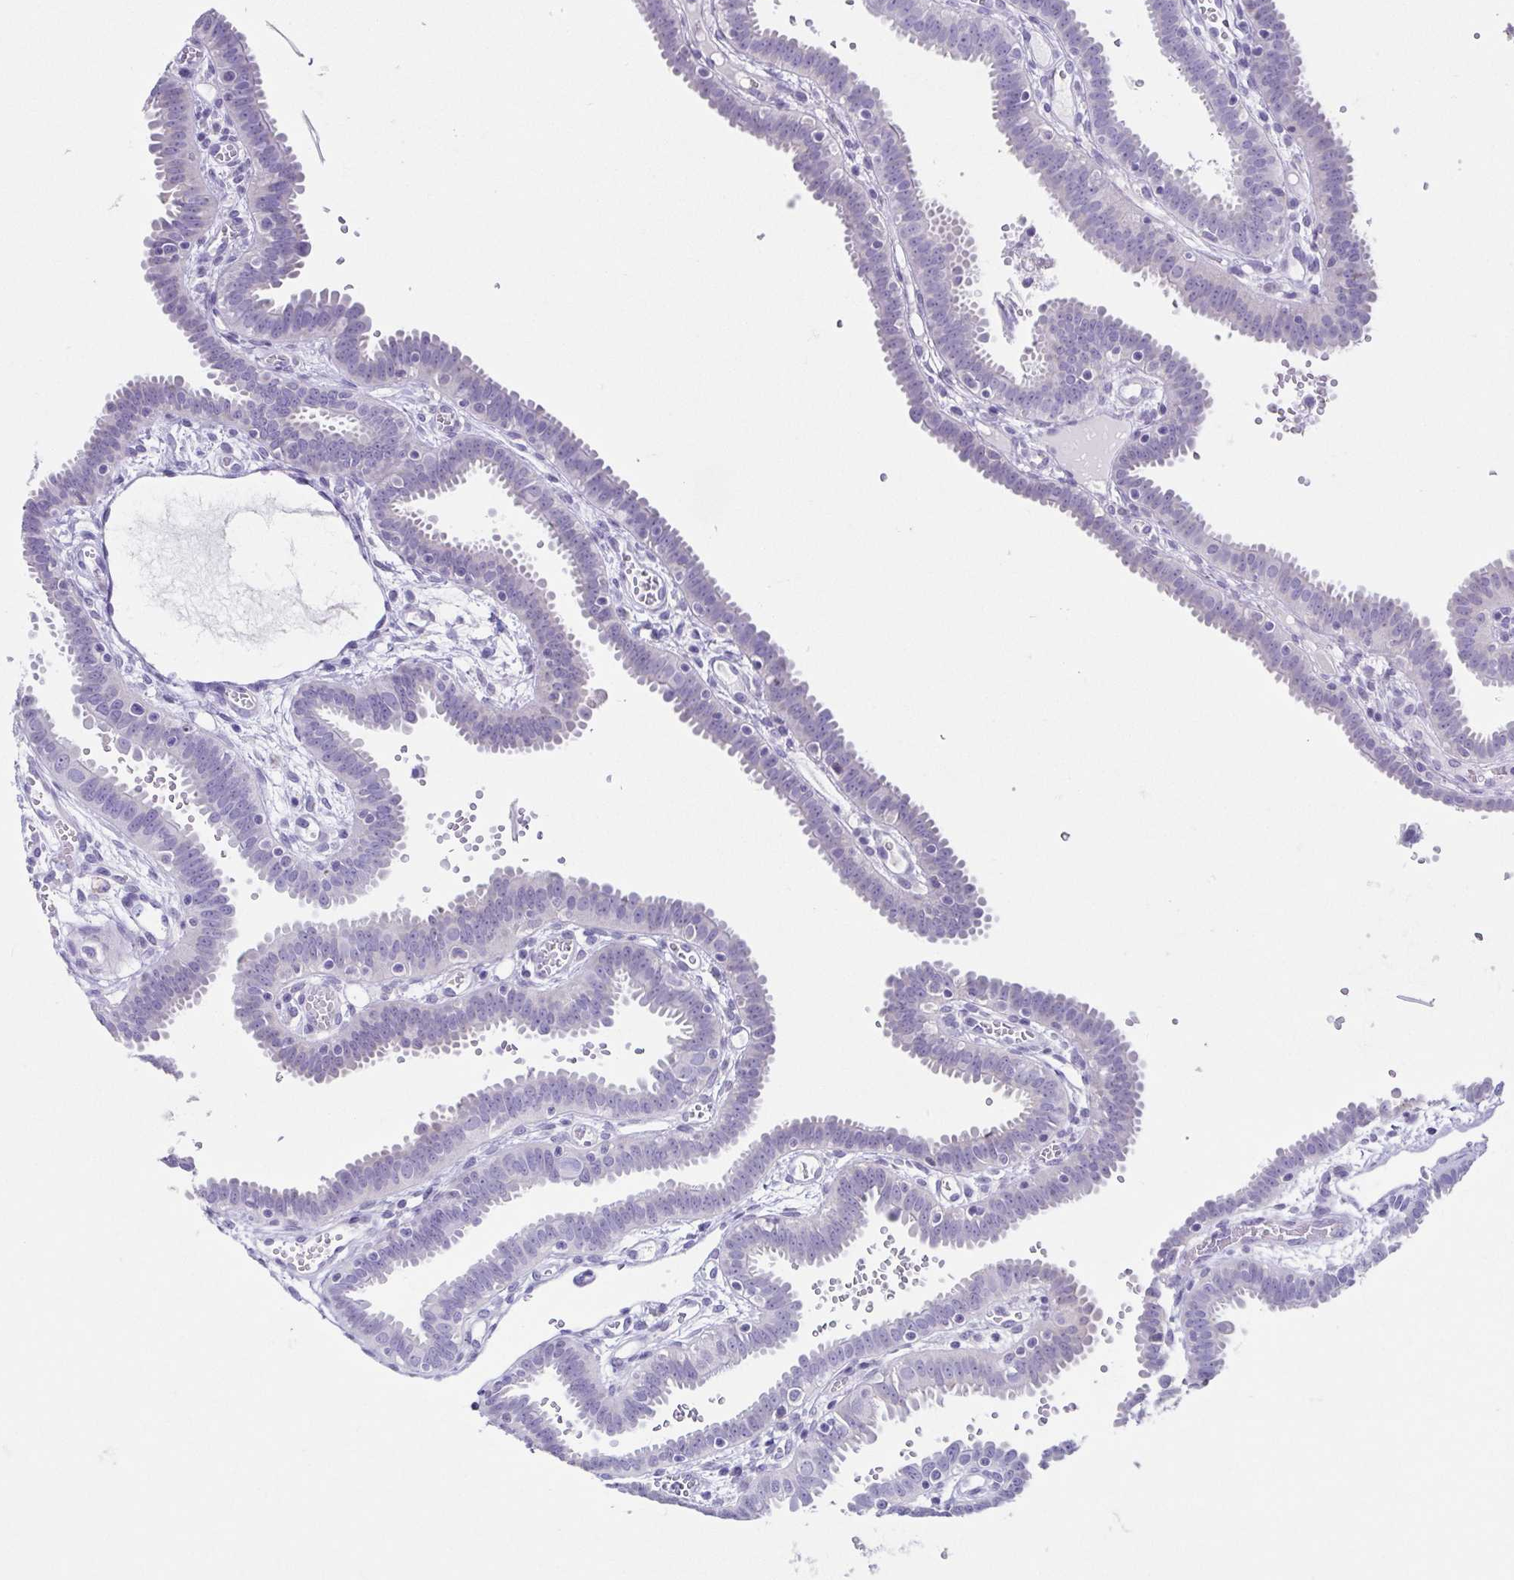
{"staining": {"intensity": "negative", "quantity": "none", "location": "none"}, "tissue": "fallopian tube", "cell_type": "Glandular cells", "image_type": "normal", "snomed": [{"axis": "morphology", "description": "Normal tissue, NOS"}, {"axis": "topography", "description": "Fallopian tube"}], "caption": "Immunohistochemical staining of unremarkable human fallopian tube exhibits no significant expression in glandular cells.", "gene": "RDH11", "patient": {"sex": "female", "age": 37}}